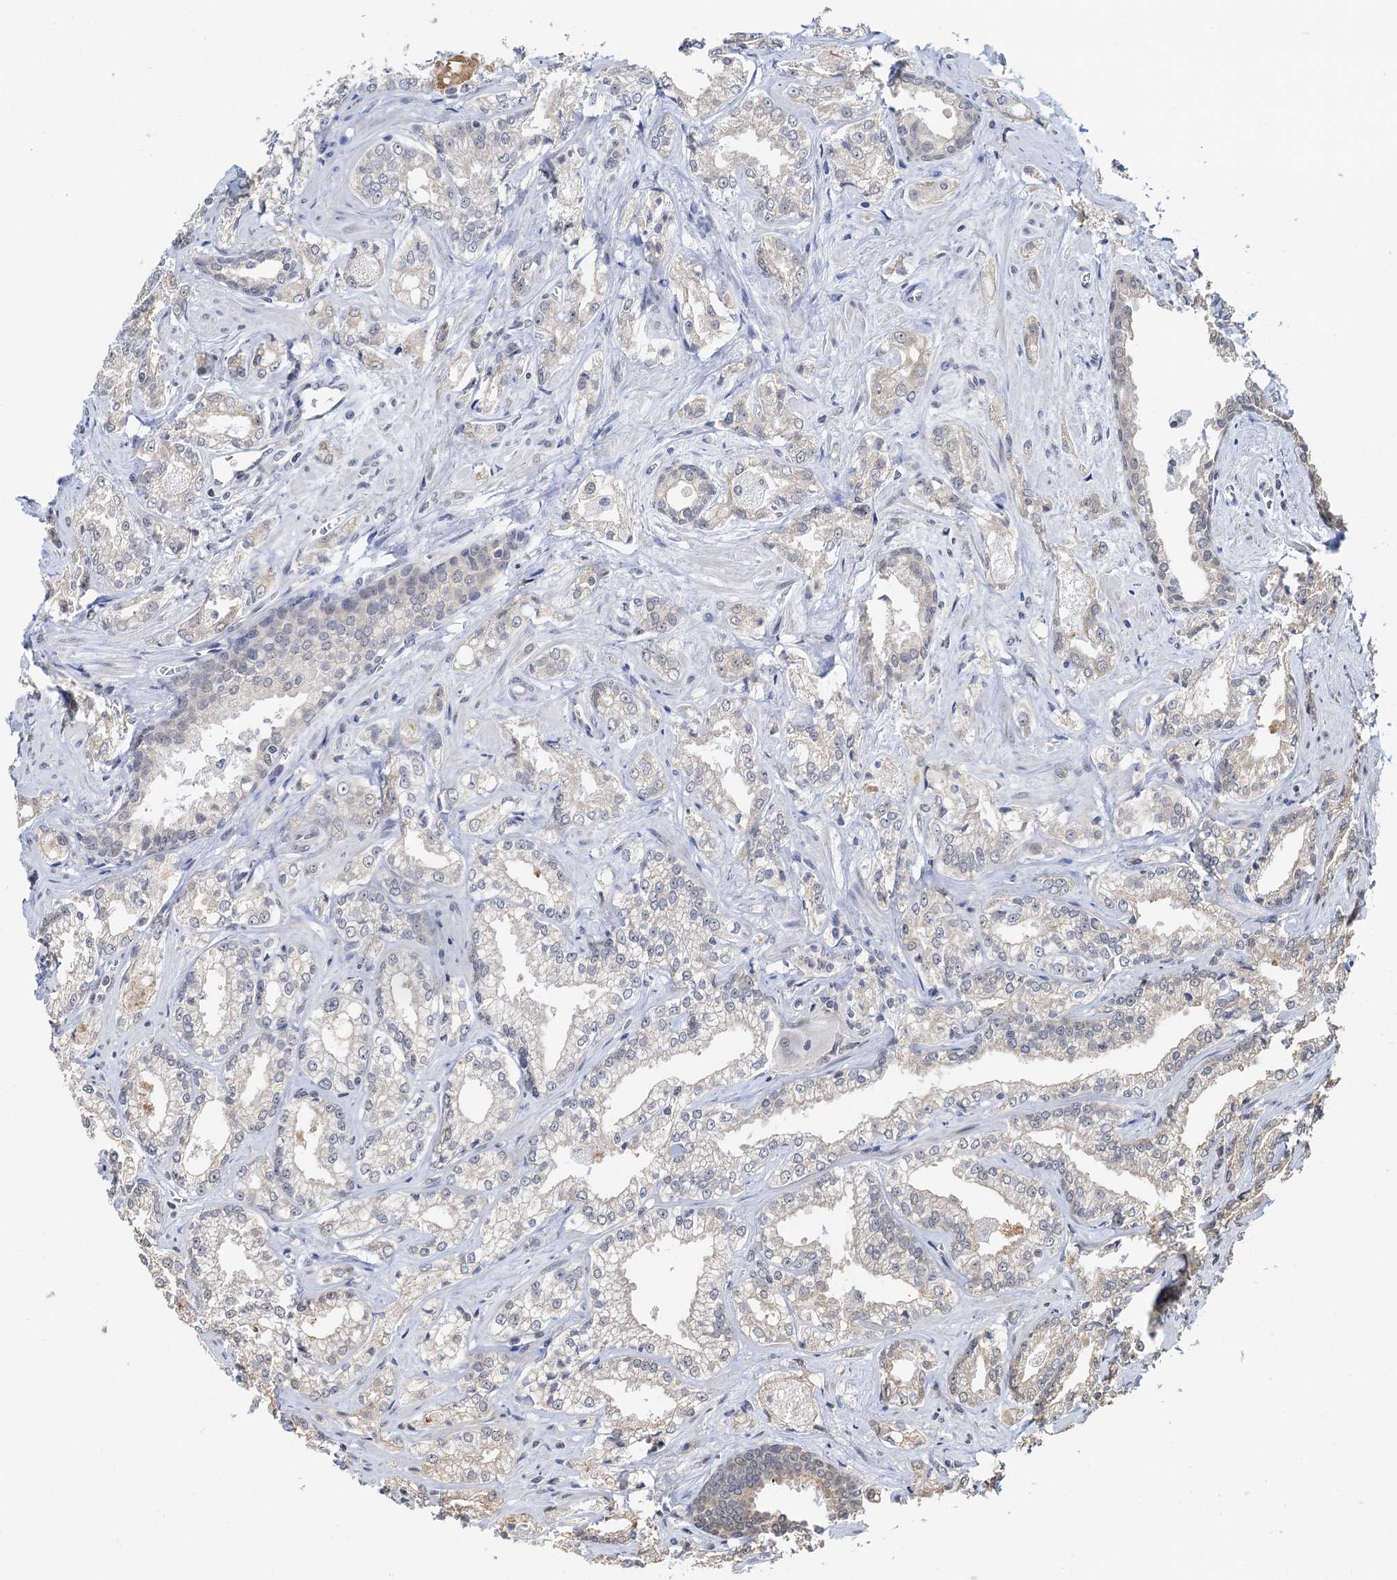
{"staining": {"intensity": "negative", "quantity": "none", "location": "none"}, "tissue": "prostate cancer", "cell_type": "Tumor cells", "image_type": "cancer", "snomed": [{"axis": "morphology", "description": "Adenocarcinoma, Low grade"}, {"axis": "topography", "description": "Prostate"}], "caption": "DAB immunohistochemical staining of prostate cancer demonstrates no significant staining in tumor cells.", "gene": "NAT10", "patient": {"sex": "male", "age": 47}}